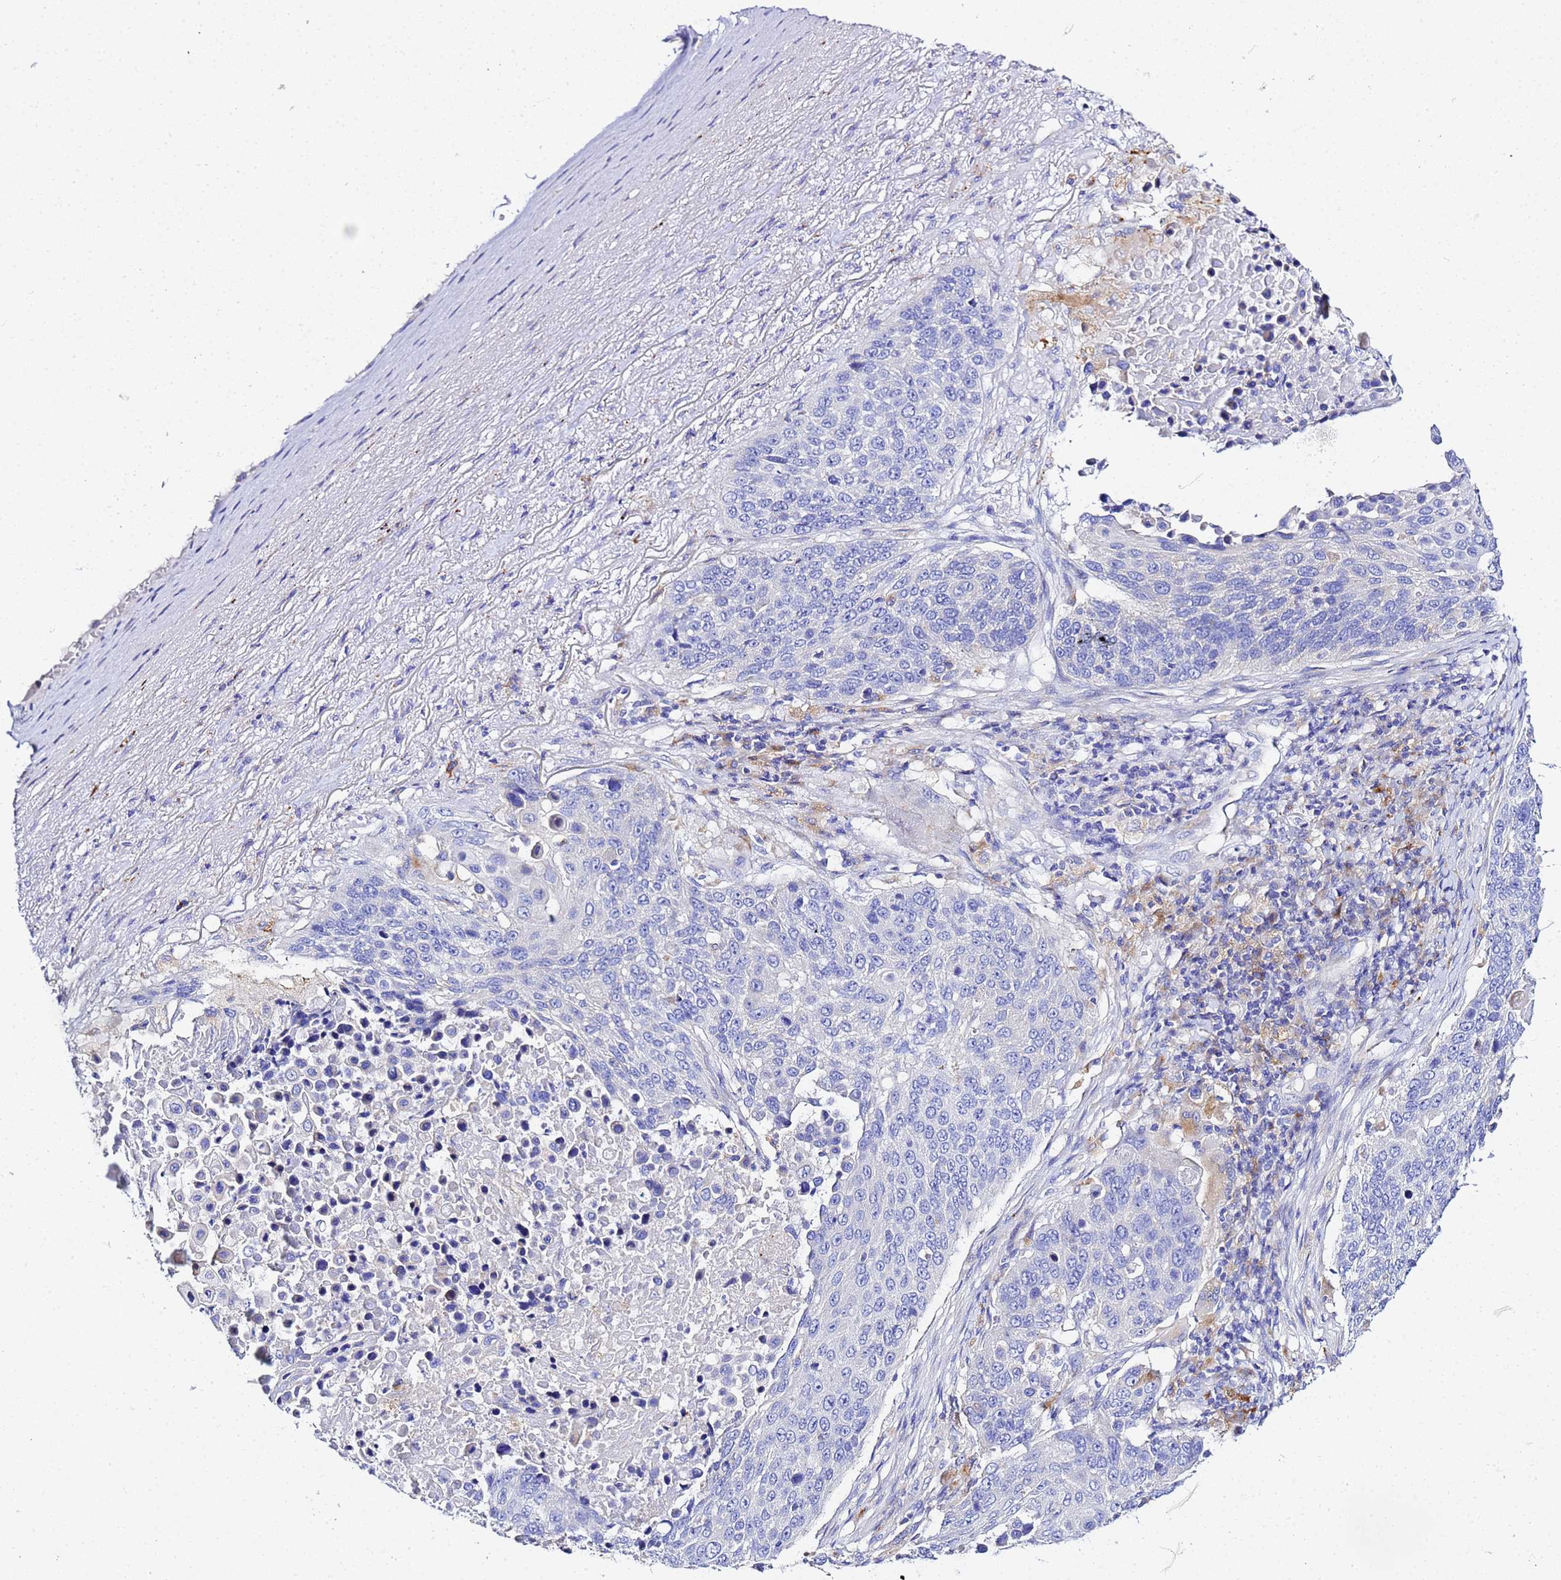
{"staining": {"intensity": "negative", "quantity": "none", "location": "none"}, "tissue": "lung cancer", "cell_type": "Tumor cells", "image_type": "cancer", "snomed": [{"axis": "morphology", "description": "Normal tissue, NOS"}, {"axis": "morphology", "description": "Squamous cell carcinoma, NOS"}, {"axis": "topography", "description": "Lymph node"}, {"axis": "topography", "description": "Lung"}], "caption": "High magnification brightfield microscopy of lung cancer (squamous cell carcinoma) stained with DAB (brown) and counterstained with hematoxylin (blue): tumor cells show no significant staining.", "gene": "VTI1B", "patient": {"sex": "male", "age": 66}}